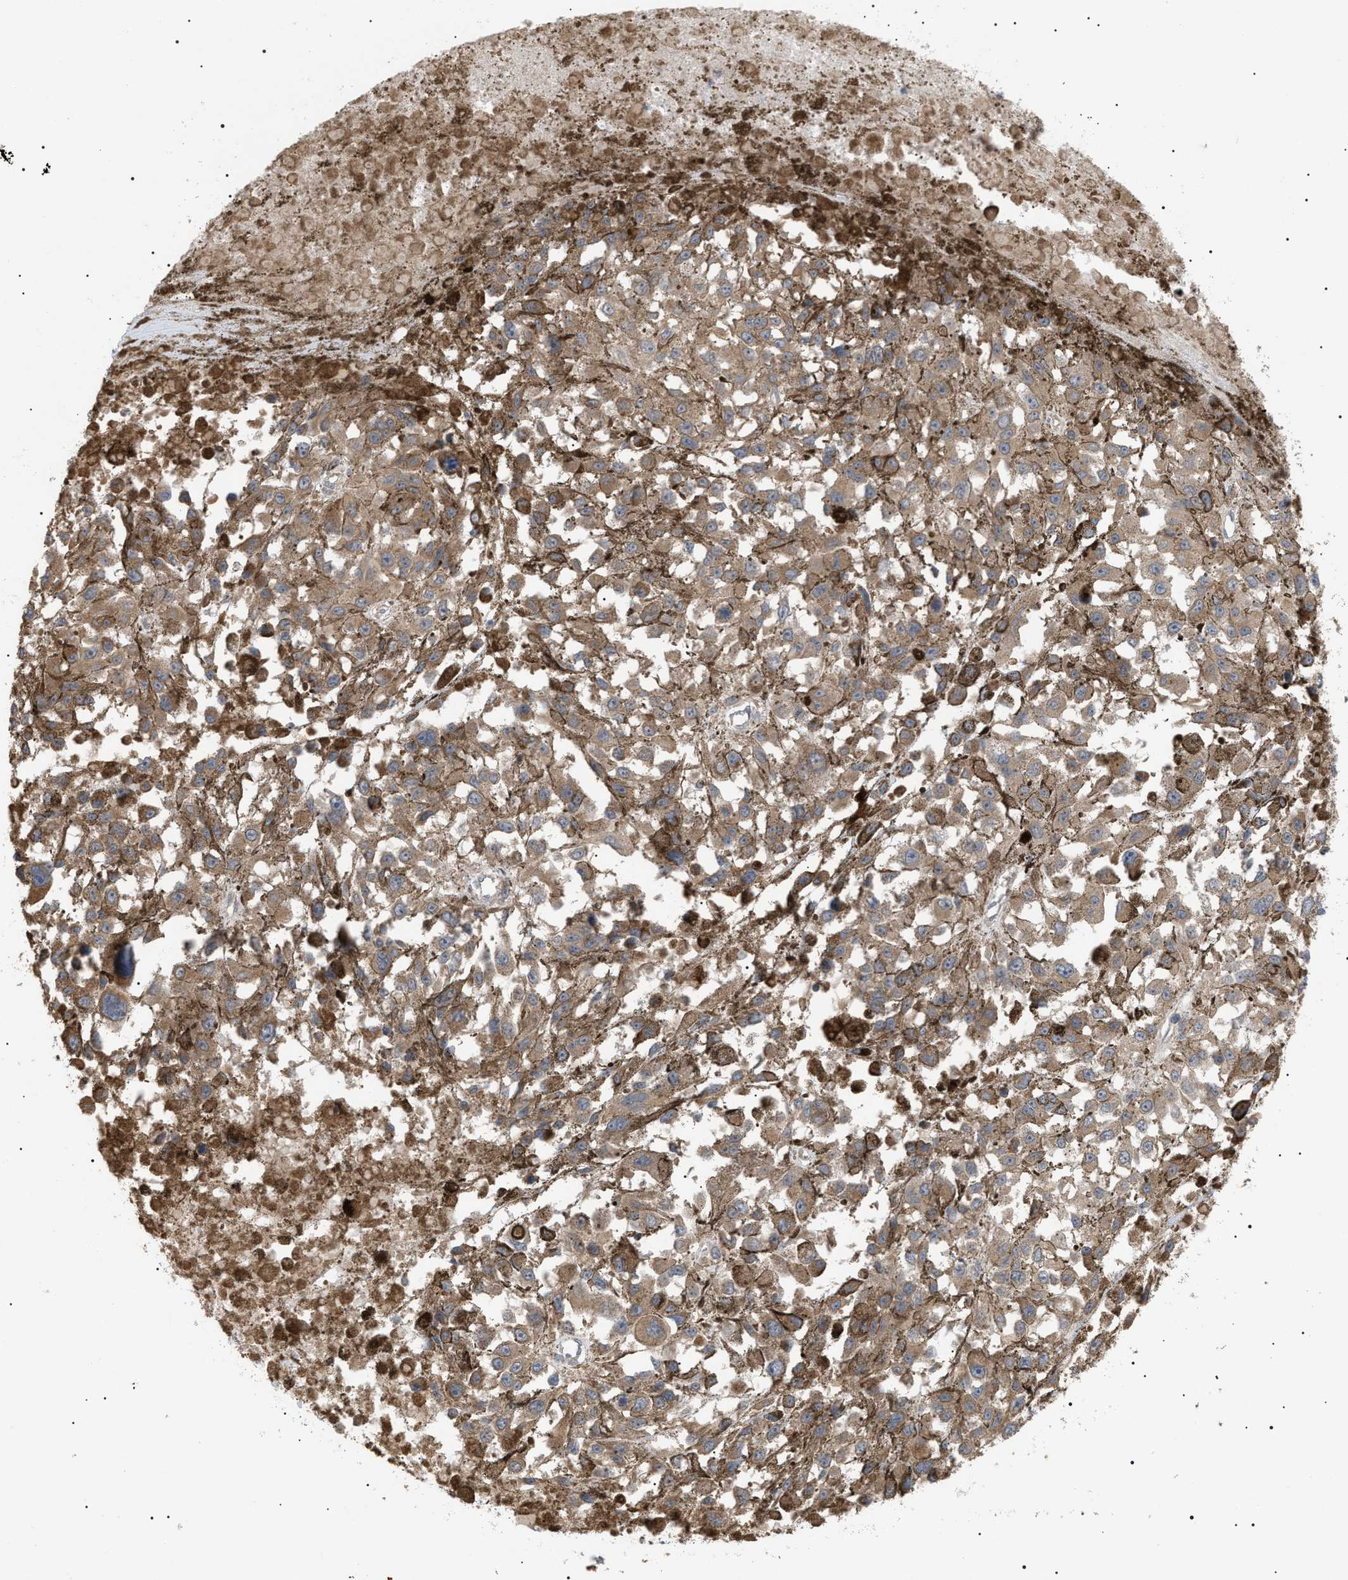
{"staining": {"intensity": "moderate", "quantity": ">75%", "location": "cytoplasmic/membranous"}, "tissue": "melanoma", "cell_type": "Tumor cells", "image_type": "cancer", "snomed": [{"axis": "morphology", "description": "Malignant melanoma, Metastatic site"}, {"axis": "topography", "description": "Lymph node"}], "caption": "Immunohistochemistry staining of melanoma, which shows medium levels of moderate cytoplasmic/membranous expression in approximately >75% of tumor cells indicating moderate cytoplasmic/membranous protein staining. The staining was performed using DAB (3,3'-diaminobenzidine) (brown) for protein detection and nuclei were counterstained in hematoxylin (blue).", "gene": "IRS2", "patient": {"sex": "male", "age": 59}}